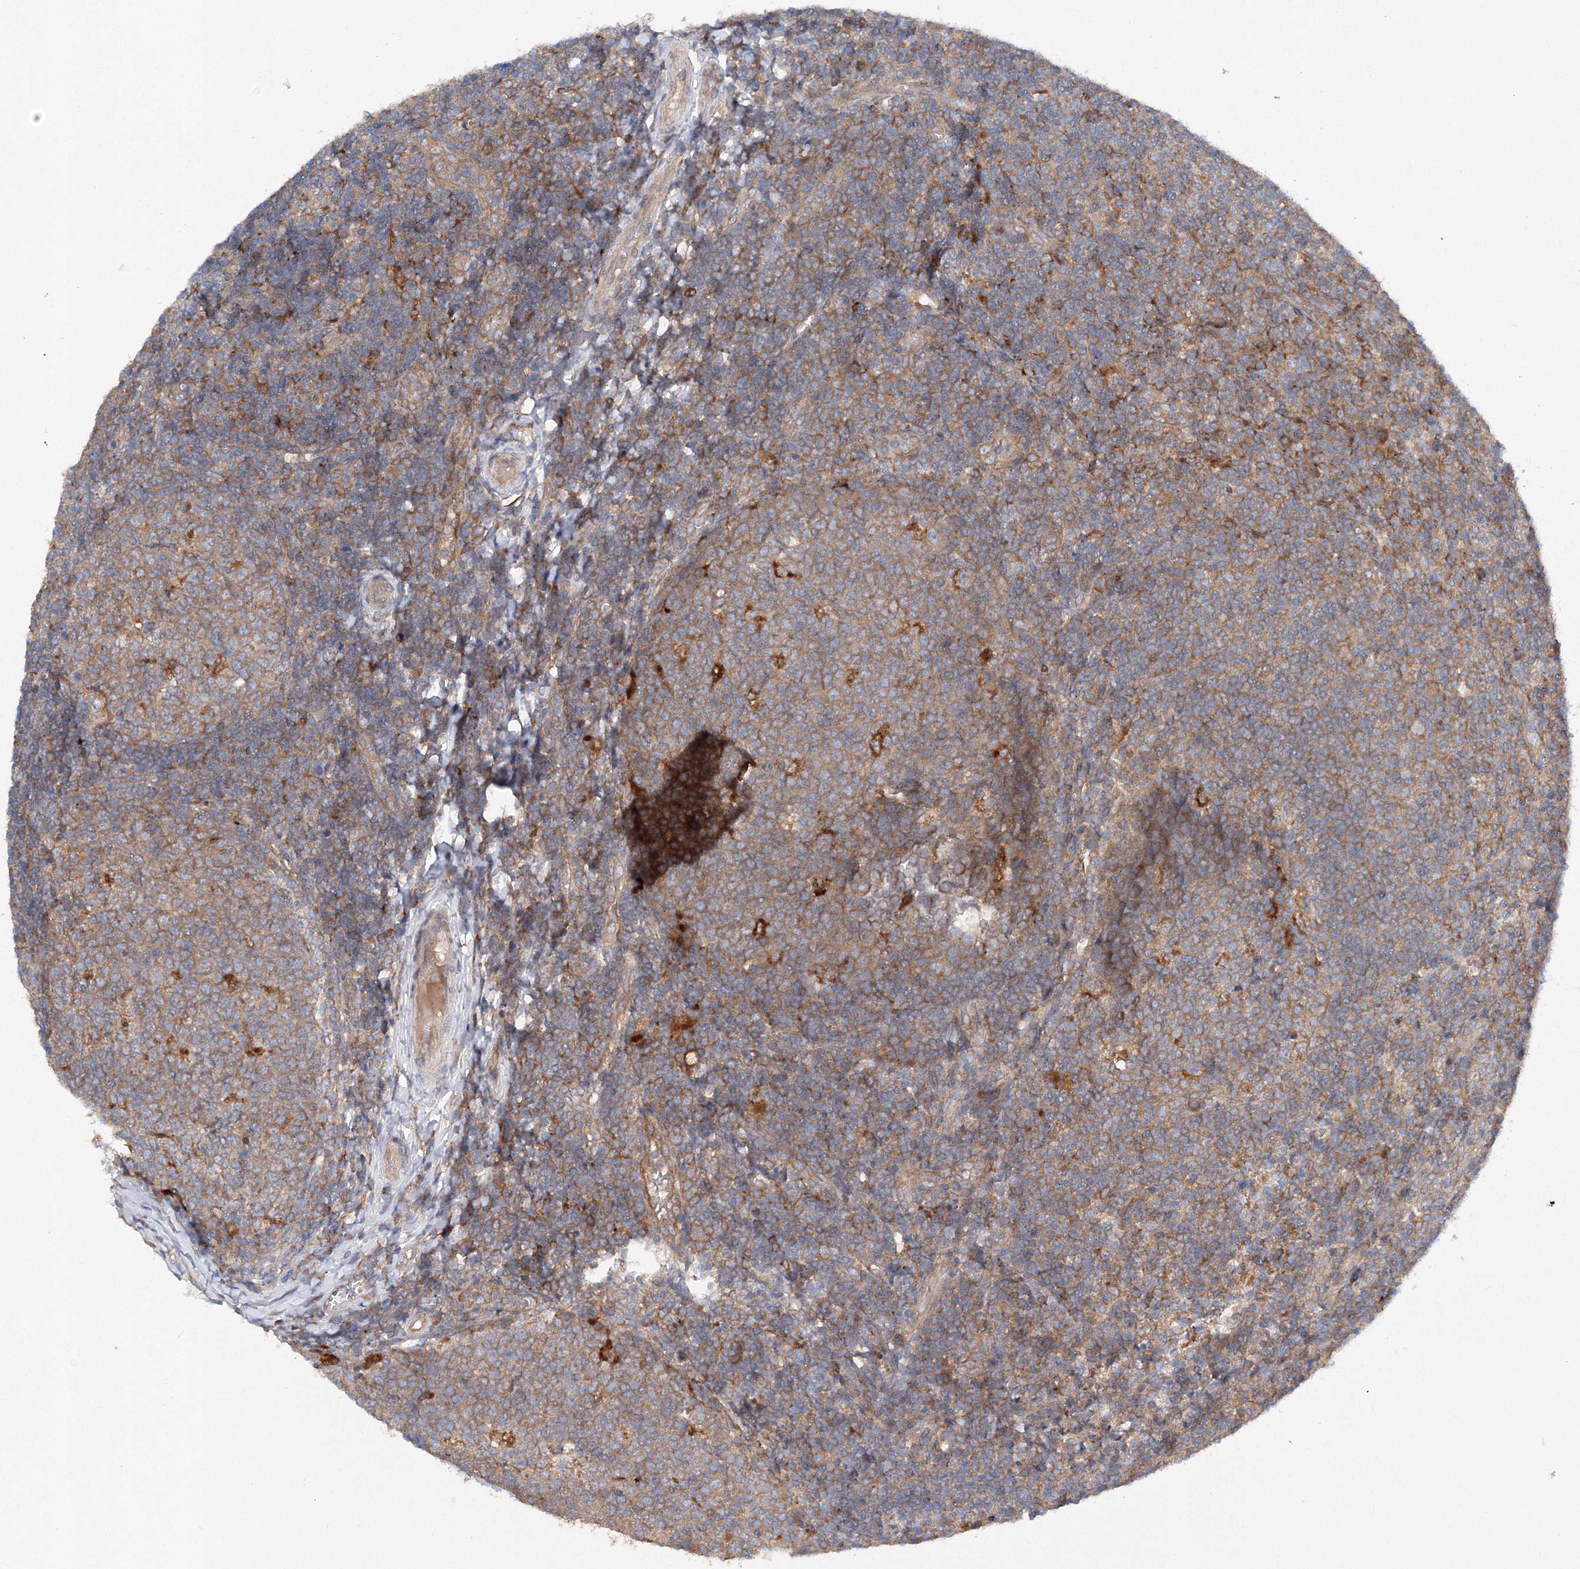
{"staining": {"intensity": "weak", "quantity": "25%-75%", "location": "cytoplasmic/membranous"}, "tissue": "tonsil", "cell_type": "Germinal center cells", "image_type": "normal", "snomed": [{"axis": "morphology", "description": "Normal tissue, NOS"}, {"axis": "topography", "description": "Tonsil"}], "caption": "Immunohistochemical staining of unremarkable human tonsil shows 25%-75% levels of weak cytoplasmic/membranous protein positivity in about 25%-75% of germinal center cells.", "gene": "SLC36A1", "patient": {"sex": "female", "age": 19}}